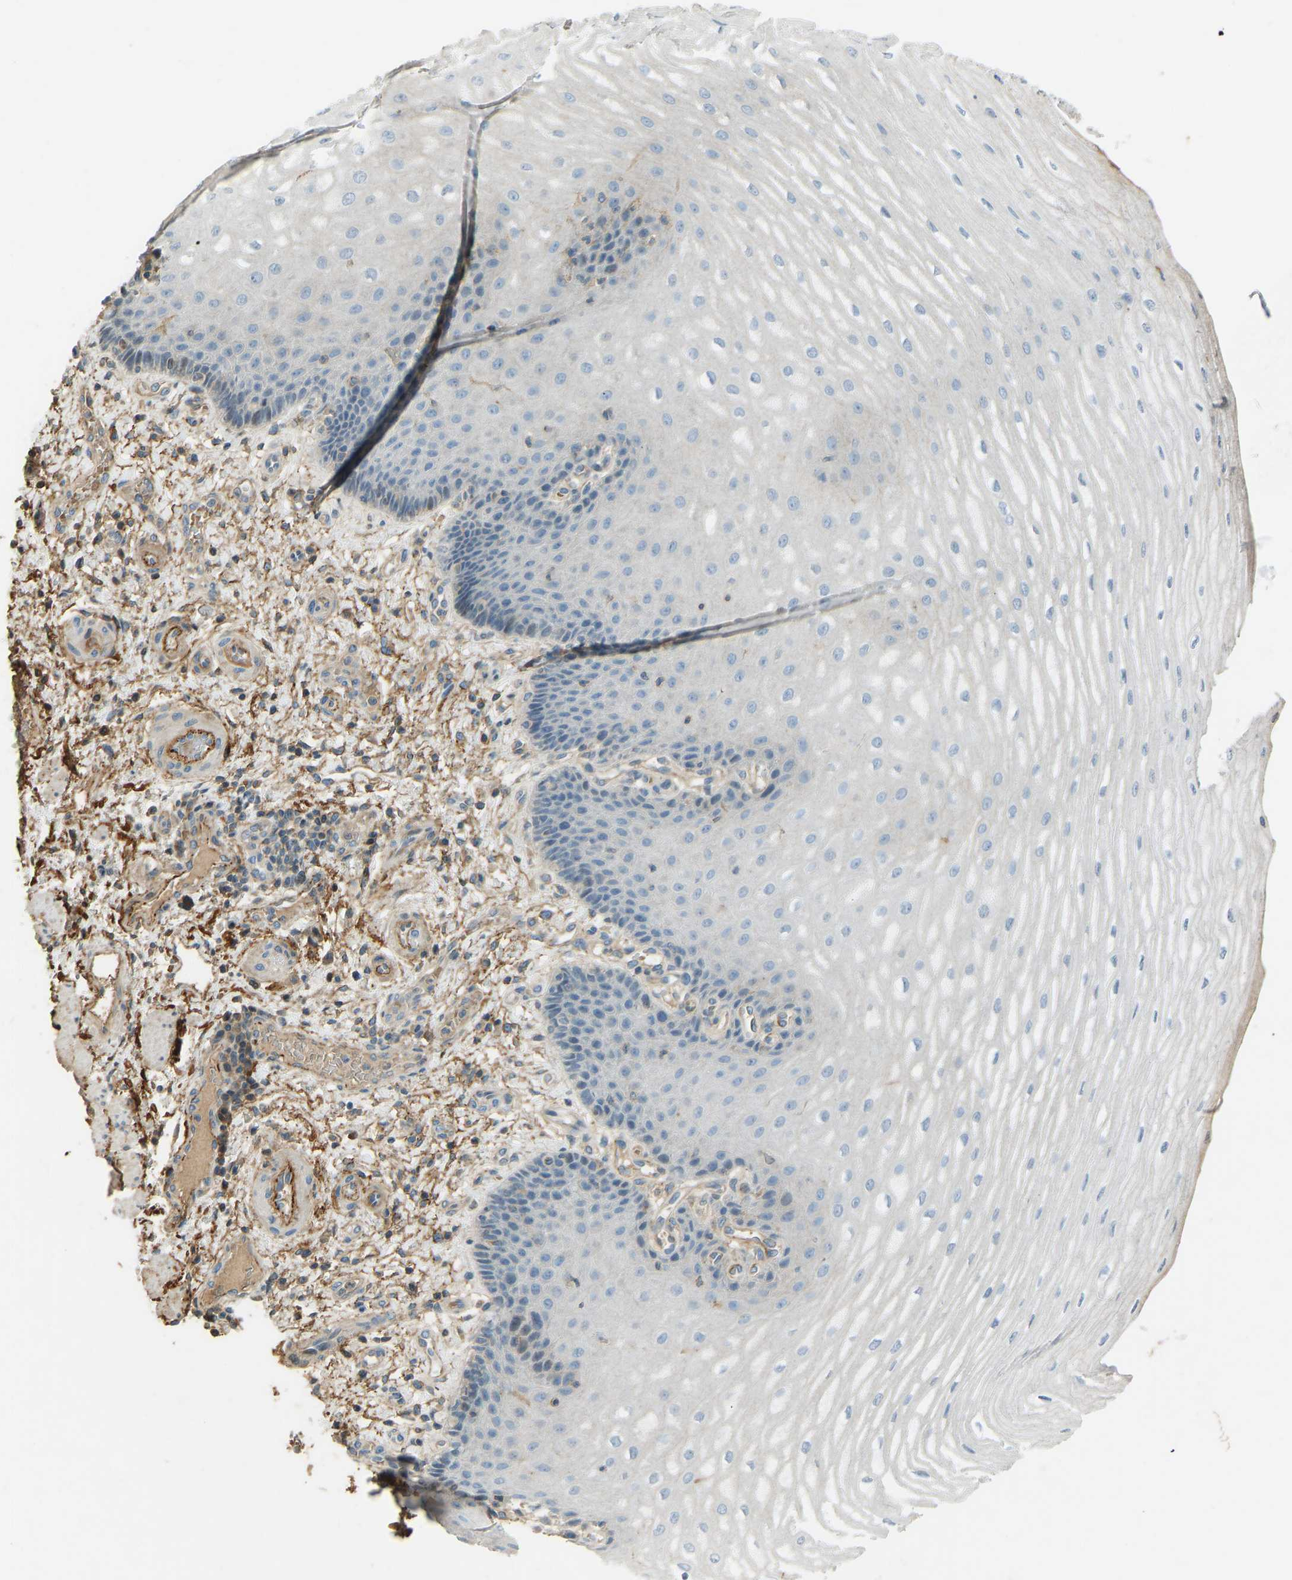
{"staining": {"intensity": "weak", "quantity": "<25%", "location": "cytoplasmic/membranous"}, "tissue": "esophagus", "cell_type": "Squamous epithelial cells", "image_type": "normal", "snomed": [{"axis": "morphology", "description": "Normal tissue, NOS"}, {"axis": "topography", "description": "Esophagus"}], "caption": "This is an immunohistochemistry image of benign human esophagus. There is no positivity in squamous epithelial cells.", "gene": "FBLN2", "patient": {"sex": "male", "age": 54}}